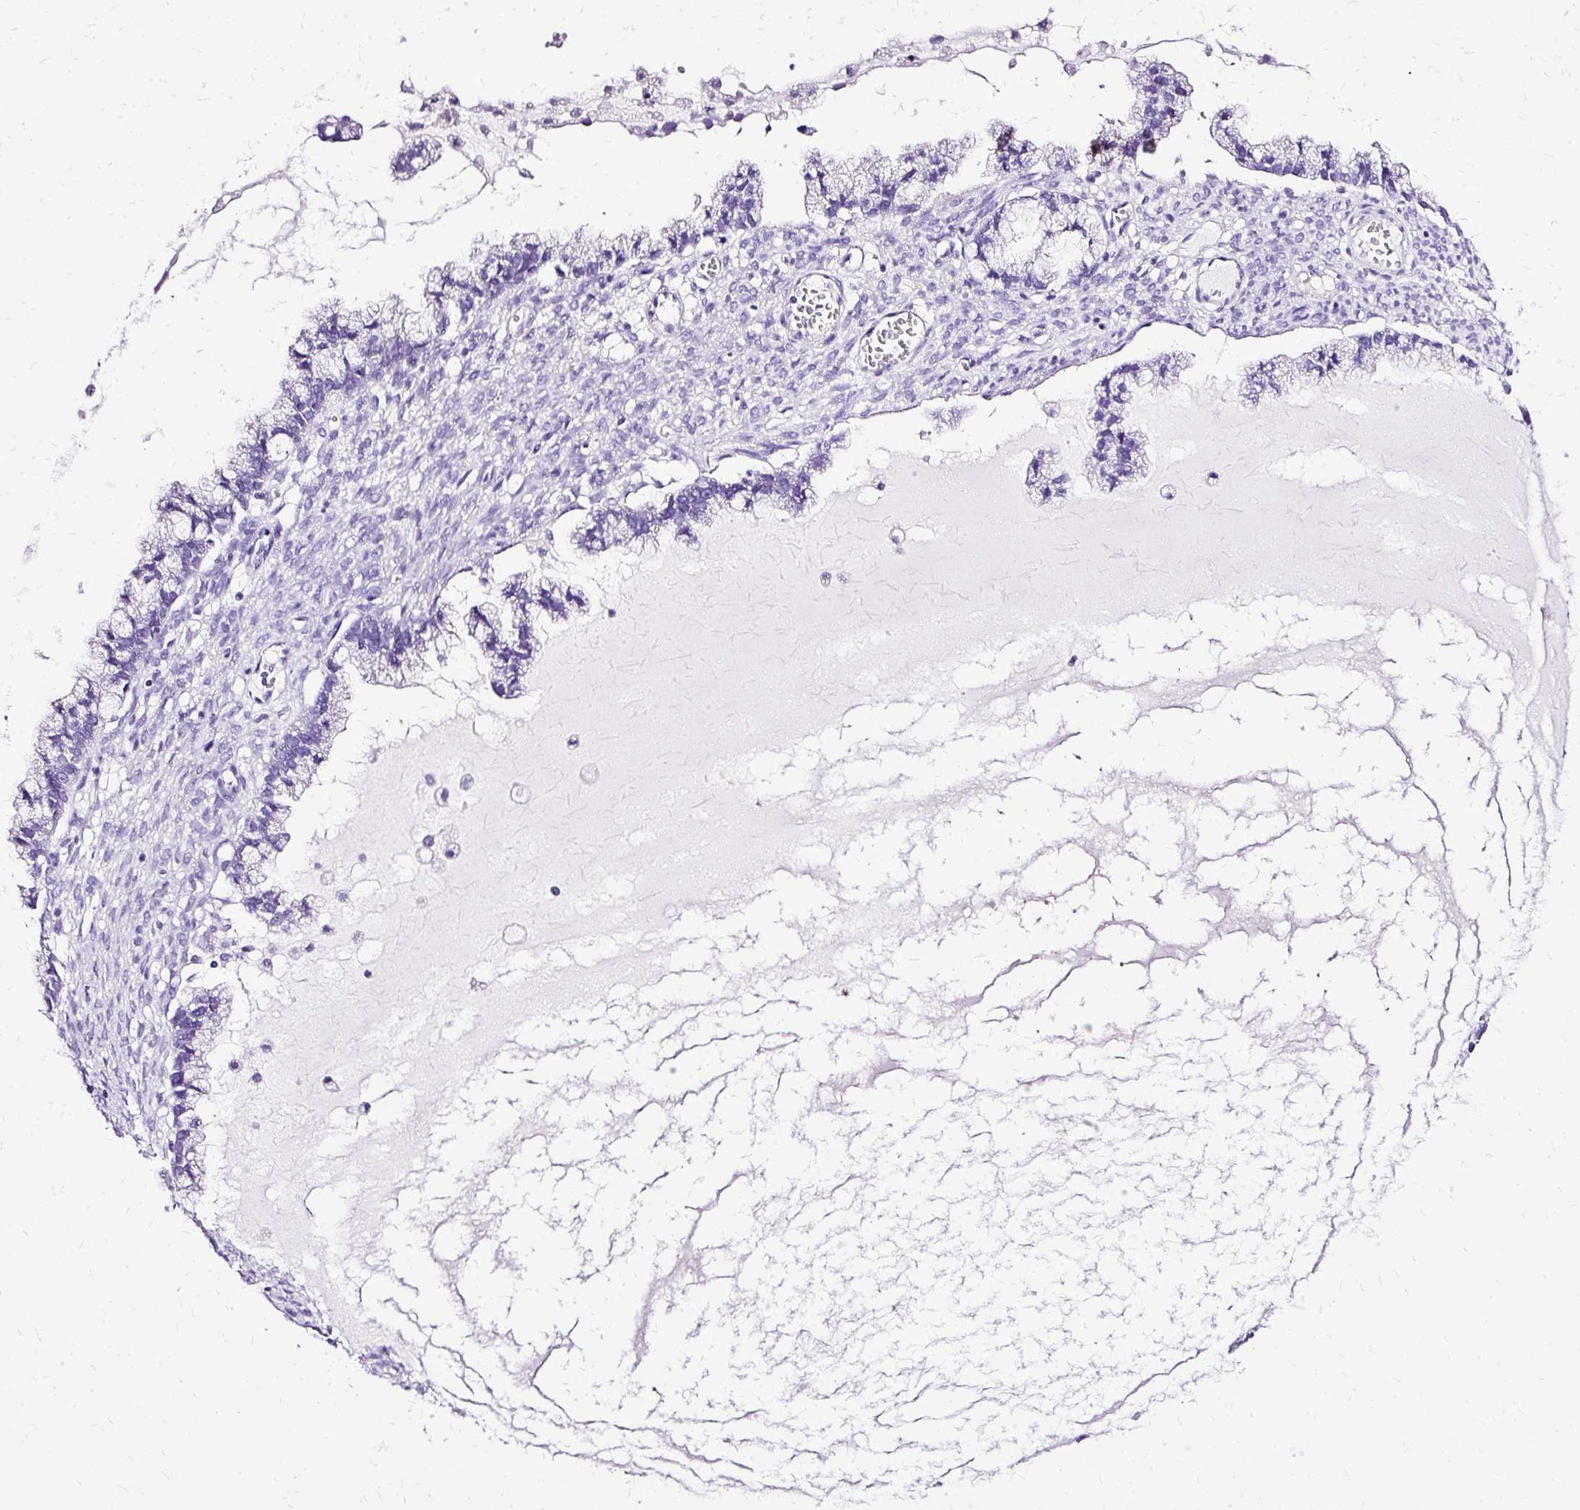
{"staining": {"intensity": "negative", "quantity": "none", "location": "none"}, "tissue": "ovarian cancer", "cell_type": "Tumor cells", "image_type": "cancer", "snomed": [{"axis": "morphology", "description": "Cystadenocarcinoma, mucinous, NOS"}, {"axis": "topography", "description": "Ovary"}], "caption": "This is an immunohistochemistry micrograph of mucinous cystadenocarcinoma (ovarian). There is no staining in tumor cells.", "gene": "SLC8A2", "patient": {"sex": "female", "age": 72}}